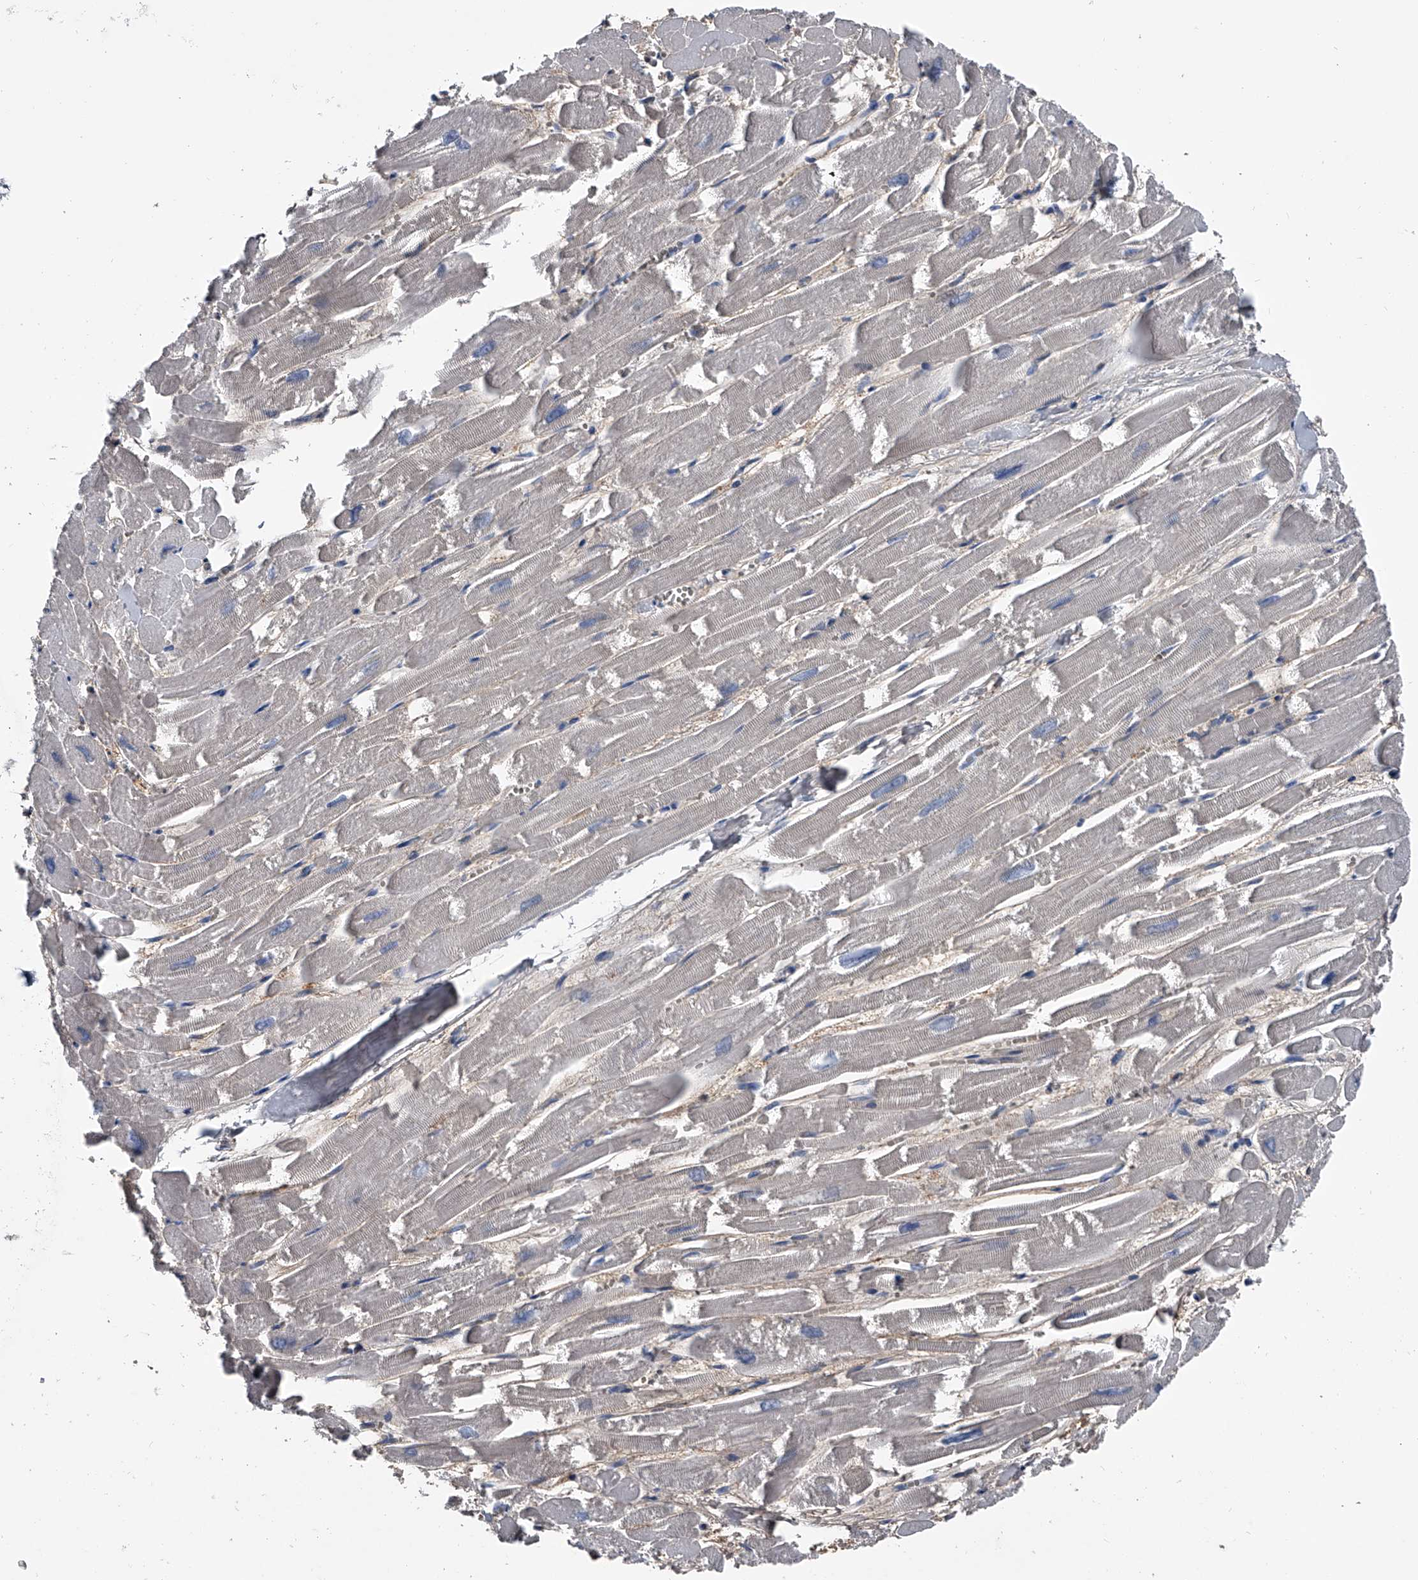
{"staining": {"intensity": "negative", "quantity": "none", "location": "none"}, "tissue": "heart muscle", "cell_type": "Cardiomyocytes", "image_type": "normal", "snomed": [{"axis": "morphology", "description": "Normal tissue, NOS"}, {"axis": "topography", "description": "Heart"}], "caption": "A histopathology image of heart muscle stained for a protein displays no brown staining in cardiomyocytes. (Immunohistochemistry, brightfield microscopy, high magnification).", "gene": "KIF13A", "patient": {"sex": "male", "age": 54}}